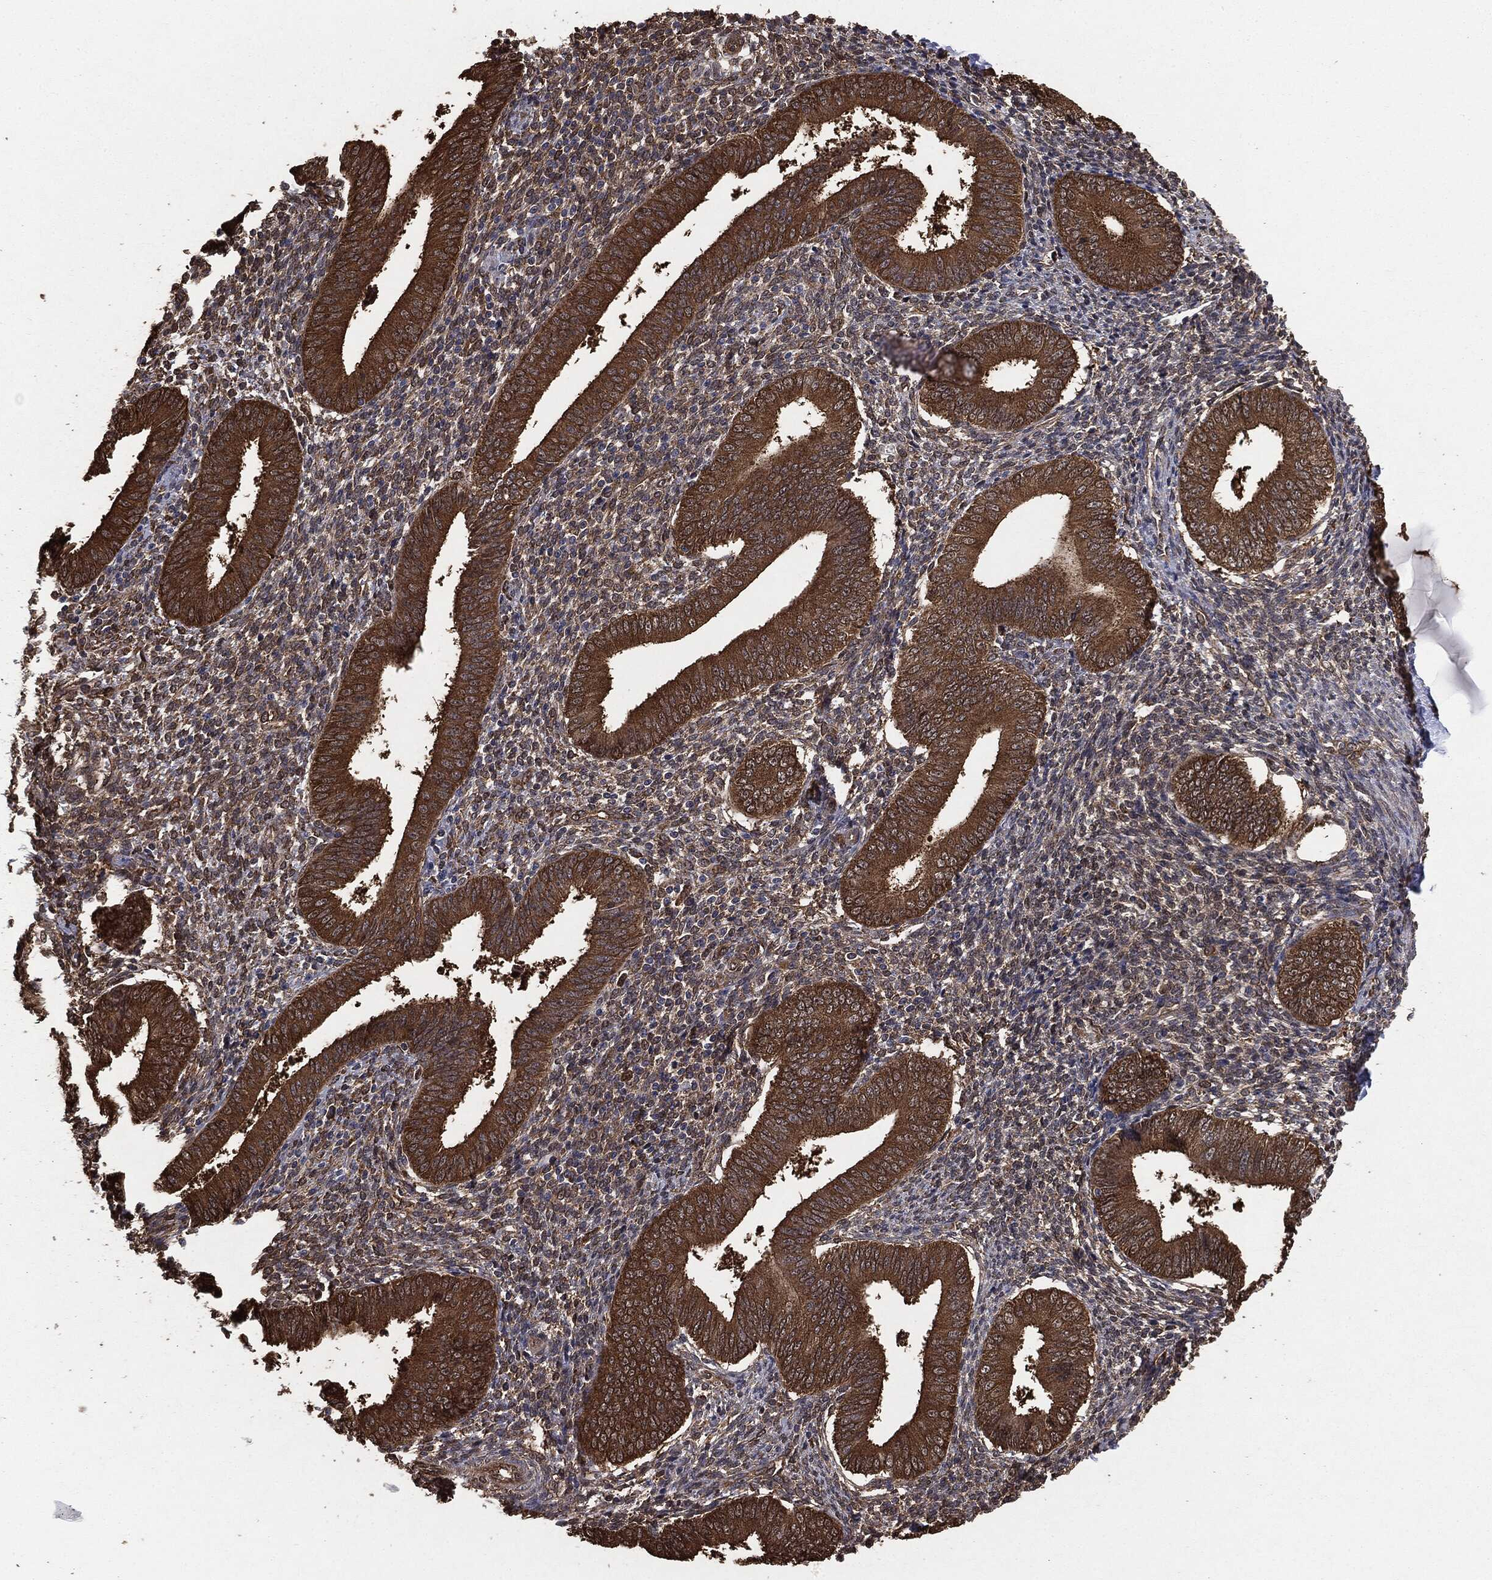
{"staining": {"intensity": "weak", "quantity": "25%-75%", "location": "cytoplasmic/membranous"}, "tissue": "endometrium", "cell_type": "Cells in endometrial stroma", "image_type": "normal", "snomed": [{"axis": "morphology", "description": "Normal tissue, NOS"}, {"axis": "topography", "description": "Endometrium"}], "caption": "A histopathology image of endometrium stained for a protein demonstrates weak cytoplasmic/membranous brown staining in cells in endometrial stroma.", "gene": "NME1", "patient": {"sex": "female", "age": 39}}